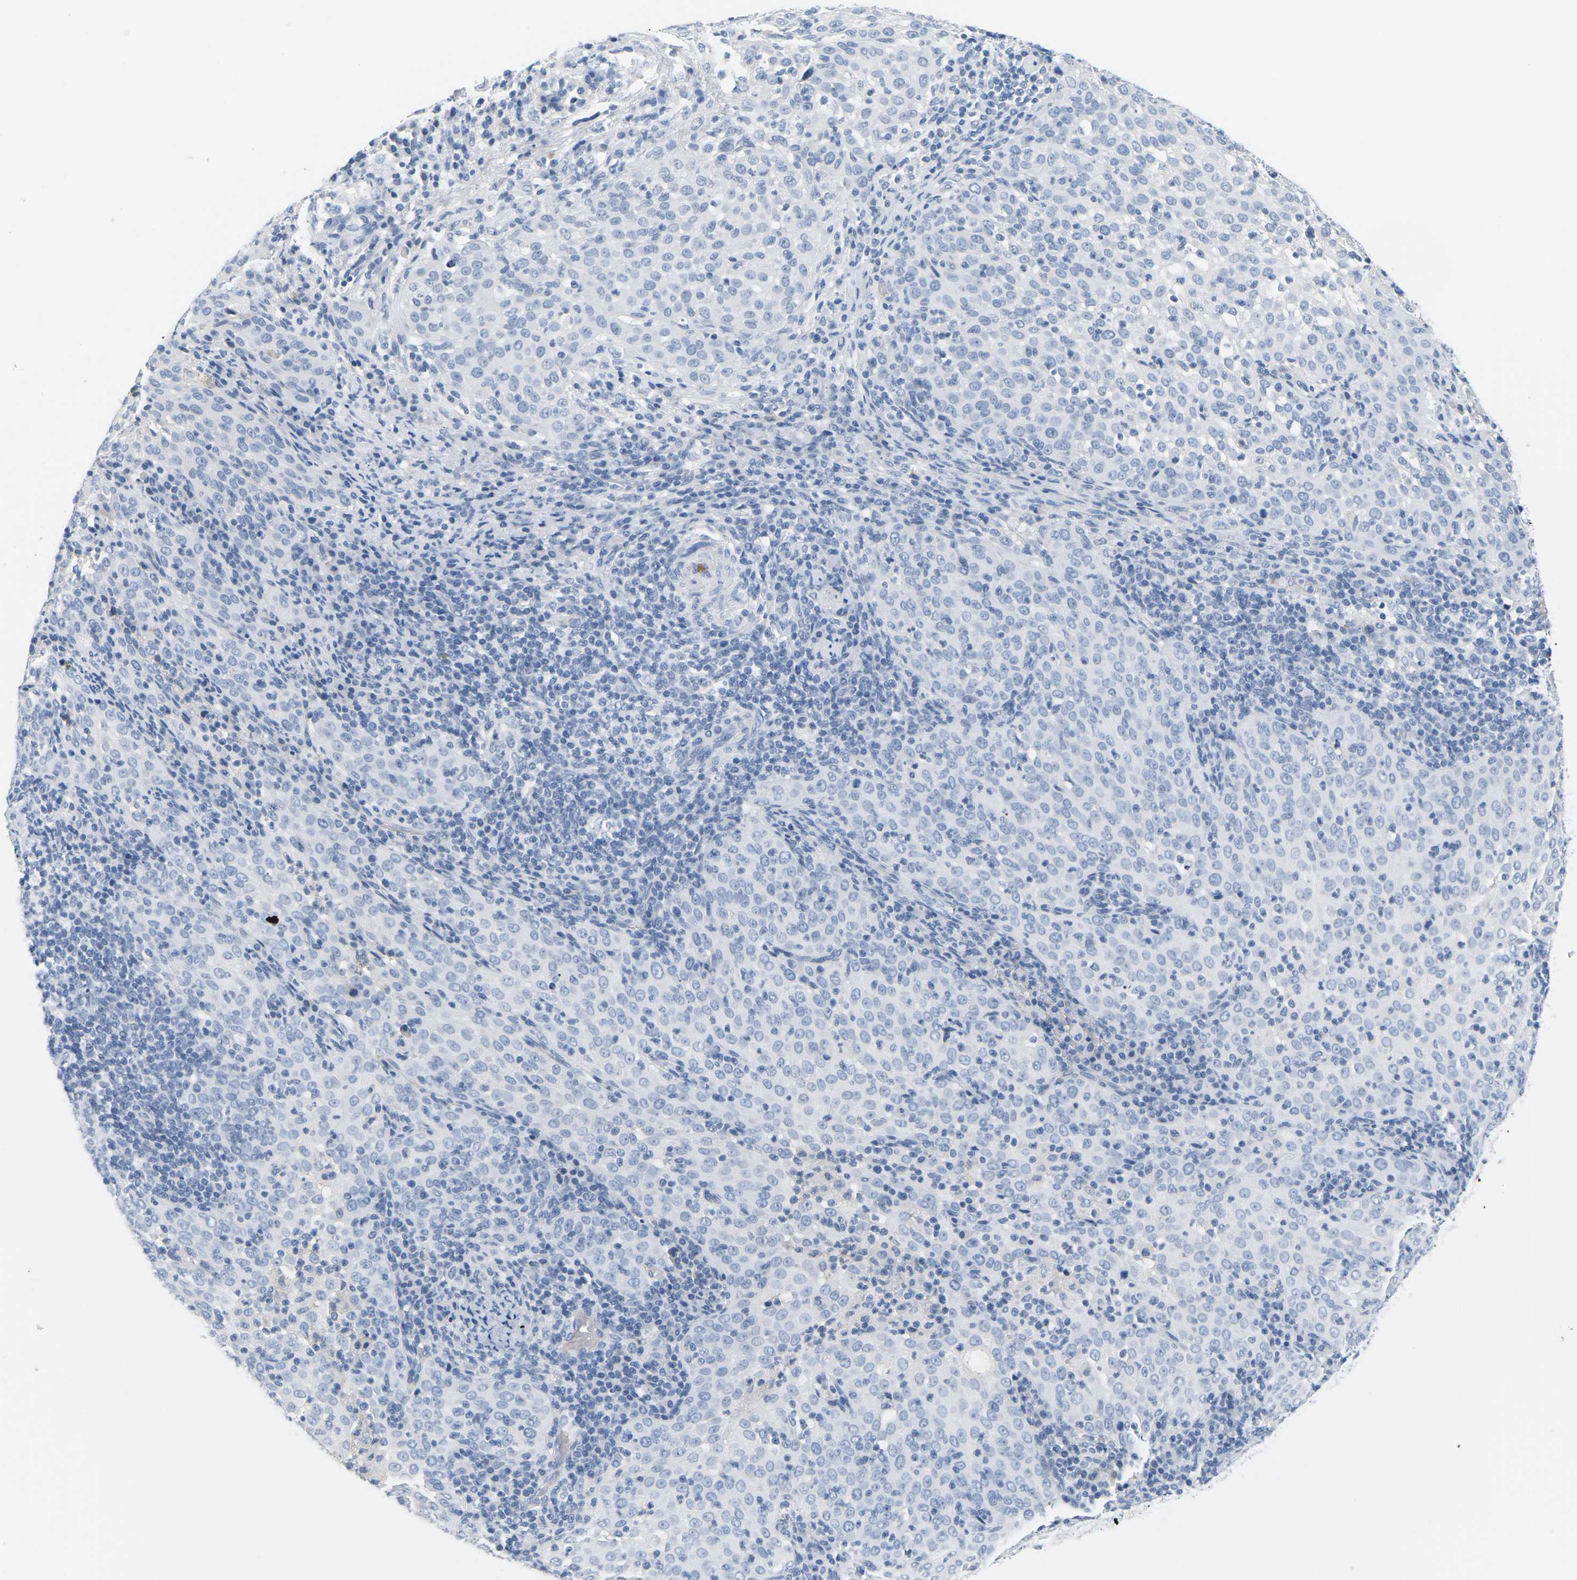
{"staining": {"intensity": "negative", "quantity": "none", "location": "none"}, "tissue": "cervical cancer", "cell_type": "Tumor cells", "image_type": "cancer", "snomed": [{"axis": "morphology", "description": "Squamous cell carcinoma, NOS"}, {"axis": "topography", "description": "Cervix"}], "caption": "Cervical cancer (squamous cell carcinoma) was stained to show a protein in brown. There is no significant staining in tumor cells. (IHC, brightfield microscopy, high magnification).", "gene": "APOB", "patient": {"sex": "female", "age": 51}}